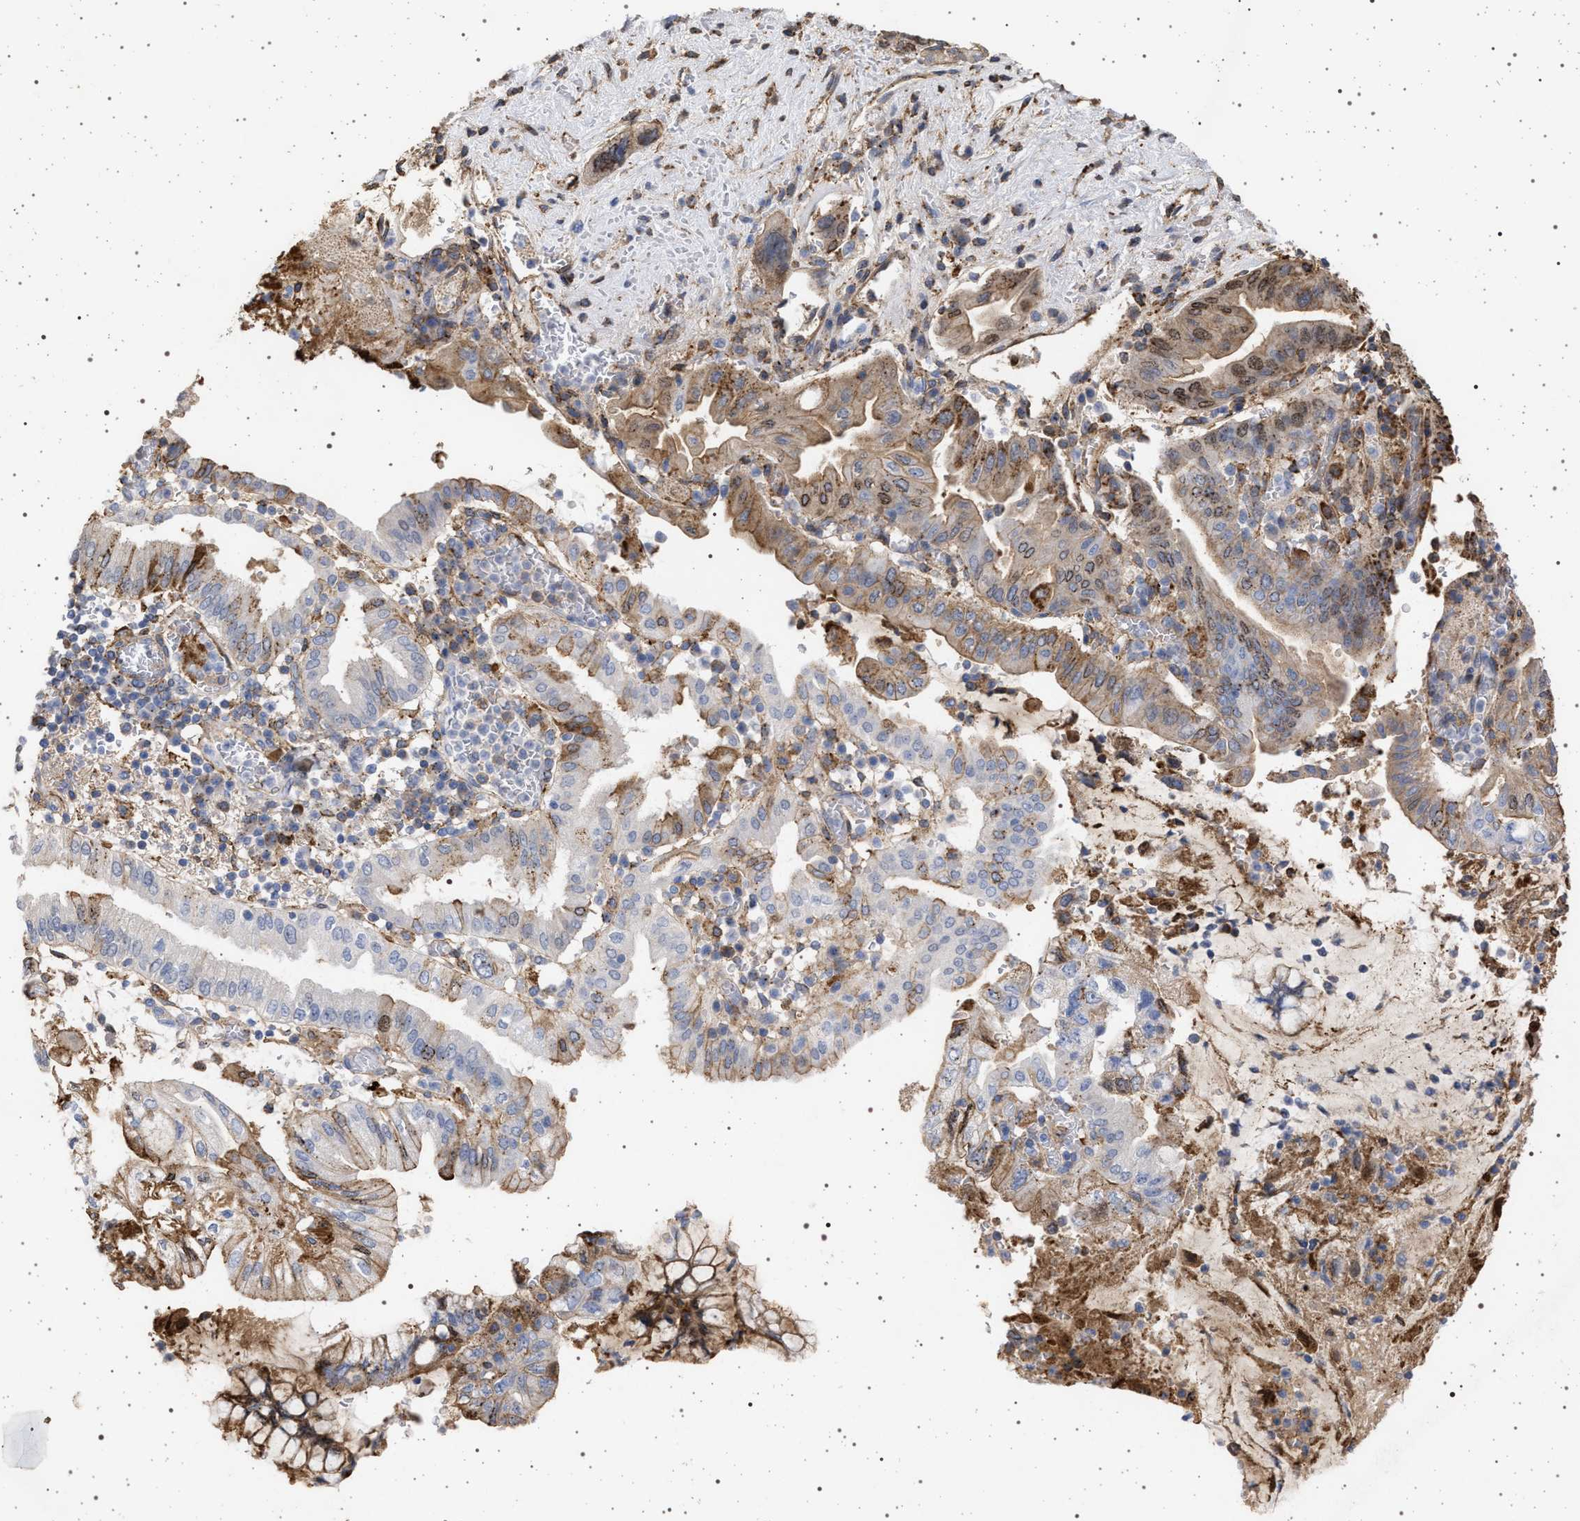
{"staining": {"intensity": "moderate", "quantity": "25%-75%", "location": "cytoplasmic/membranous,nuclear"}, "tissue": "pancreatic cancer", "cell_type": "Tumor cells", "image_type": "cancer", "snomed": [{"axis": "morphology", "description": "Adenocarcinoma, NOS"}, {"axis": "topography", "description": "Pancreas"}], "caption": "Approximately 25%-75% of tumor cells in adenocarcinoma (pancreatic) exhibit moderate cytoplasmic/membranous and nuclear protein expression as visualized by brown immunohistochemical staining.", "gene": "PLG", "patient": {"sex": "female", "age": 73}}